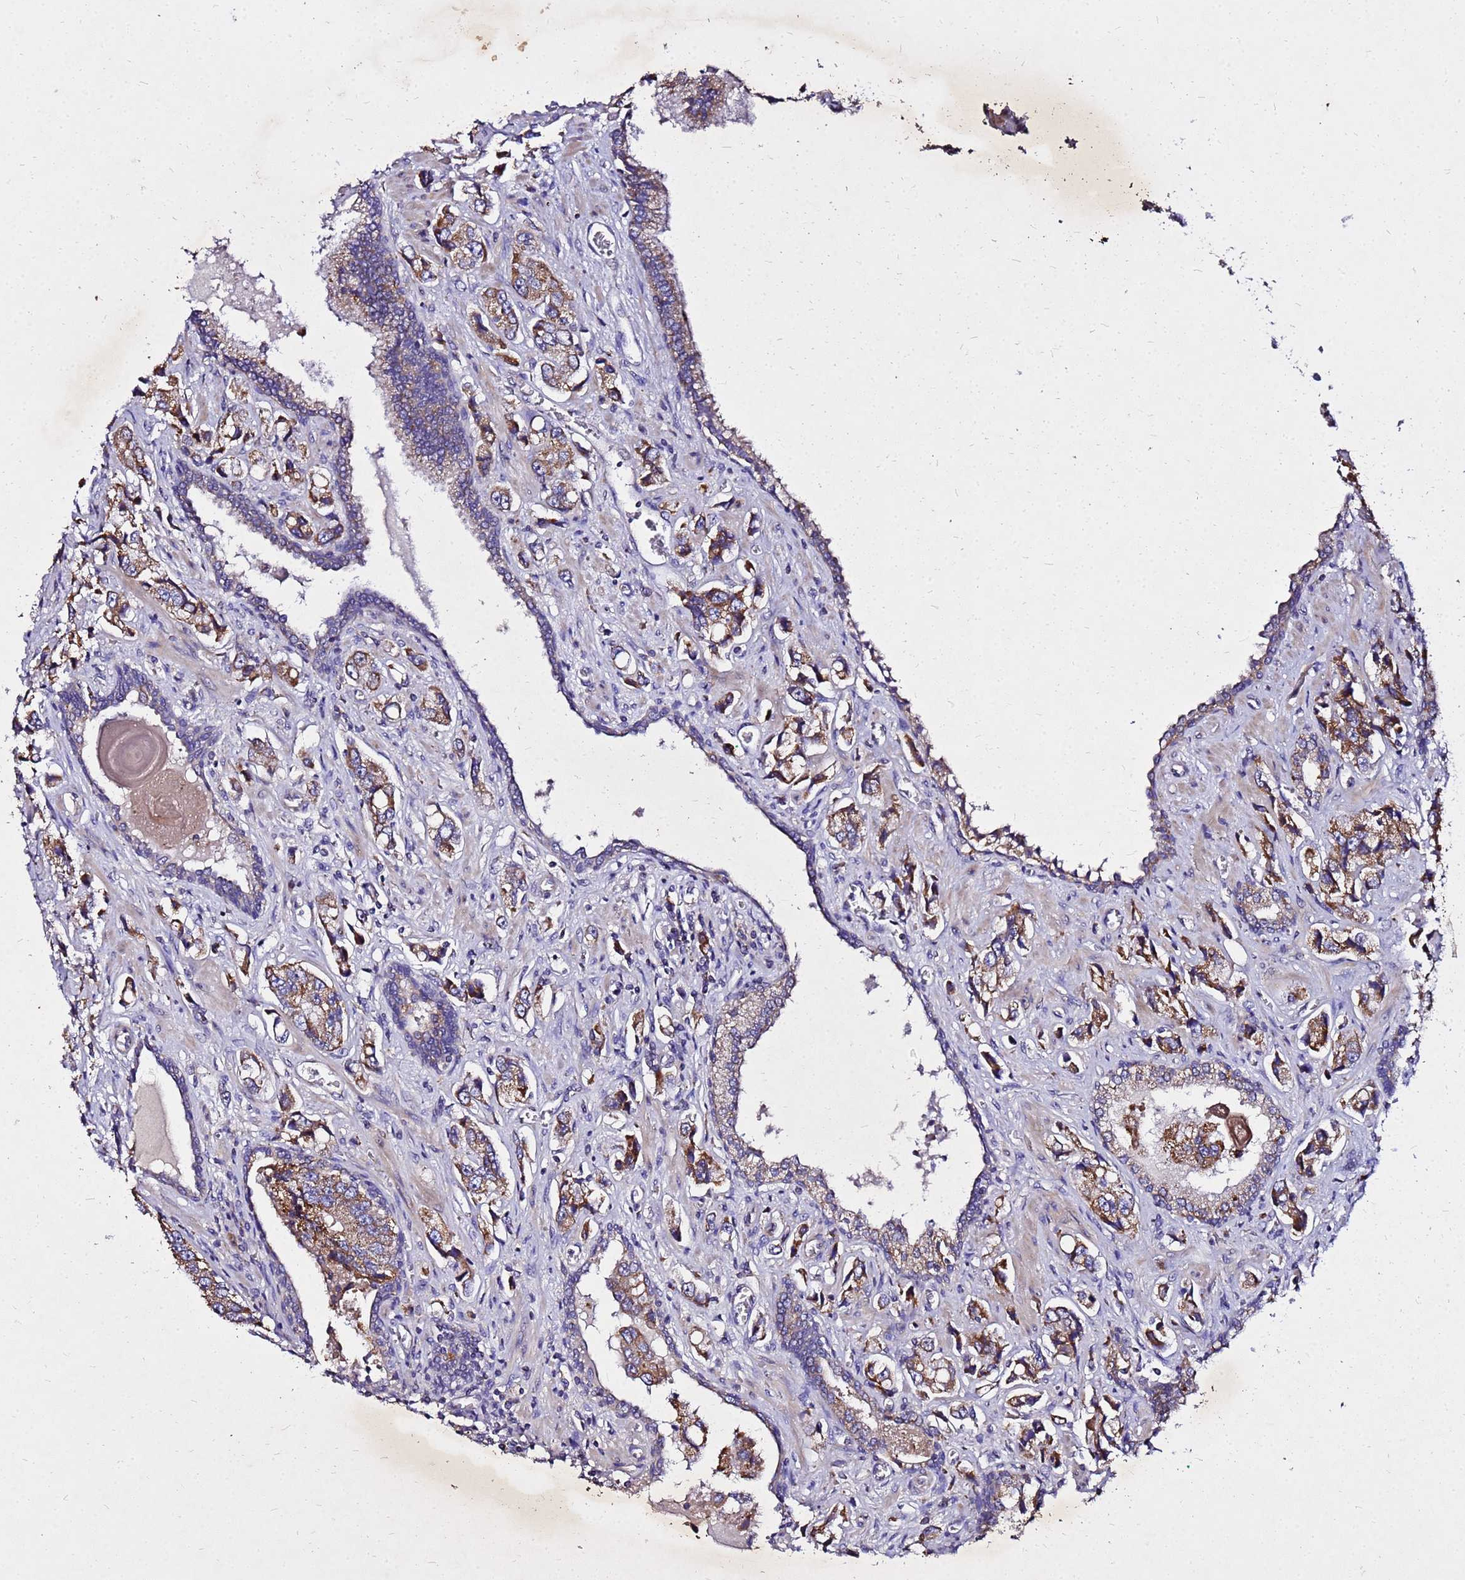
{"staining": {"intensity": "moderate", "quantity": ">75%", "location": "cytoplasmic/membranous"}, "tissue": "prostate cancer", "cell_type": "Tumor cells", "image_type": "cancer", "snomed": [{"axis": "morphology", "description": "Adenocarcinoma, High grade"}, {"axis": "topography", "description": "Prostate"}], "caption": "Human adenocarcinoma (high-grade) (prostate) stained for a protein (brown) demonstrates moderate cytoplasmic/membranous positive positivity in approximately >75% of tumor cells.", "gene": "COX14", "patient": {"sex": "male", "age": 74}}